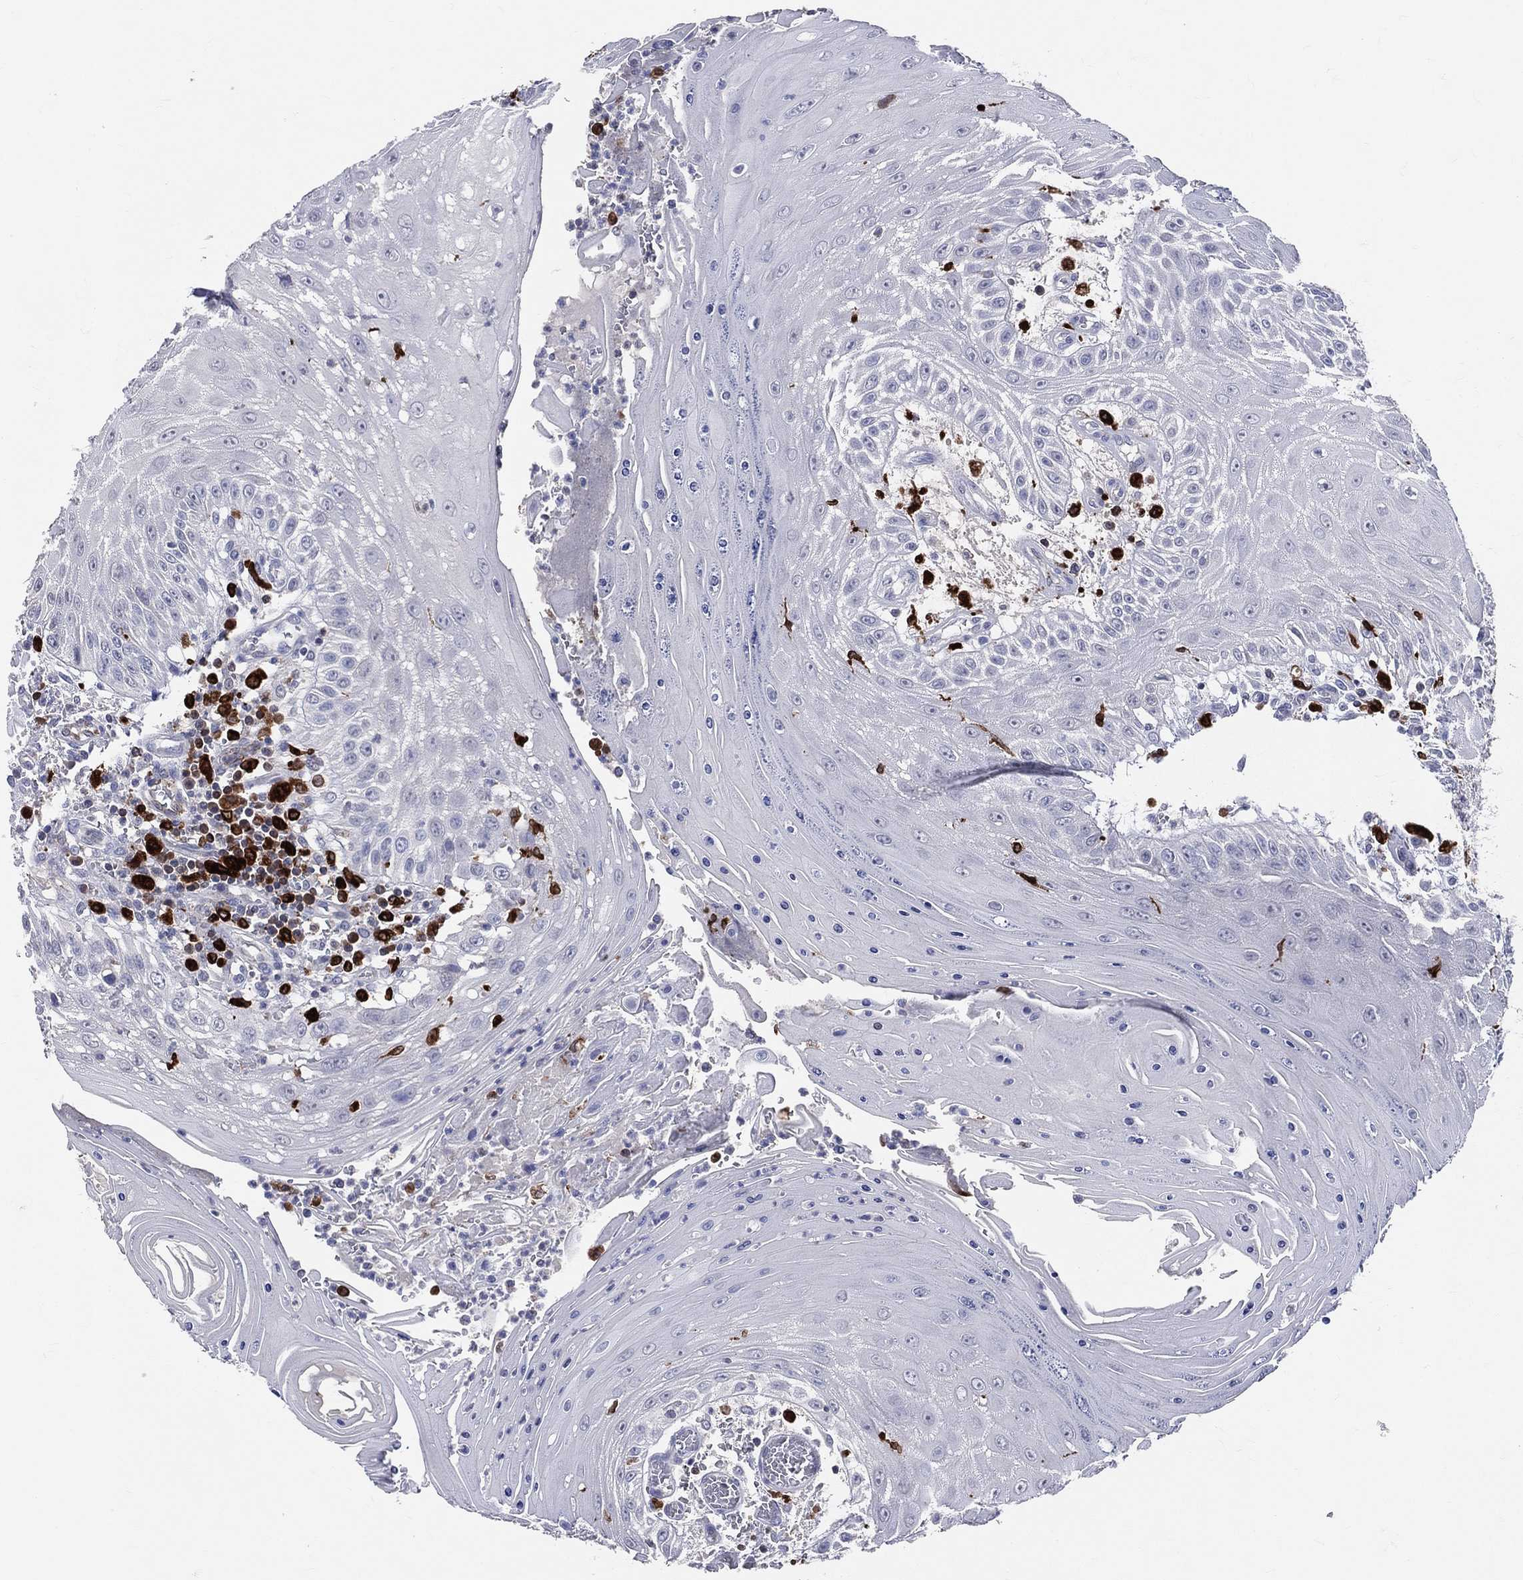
{"staining": {"intensity": "negative", "quantity": "none", "location": "none"}, "tissue": "head and neck cancer", "cell_type": "Tumor cells", "image_type": "cancer", "snomed": [{"axis": "morphology", "description": "Squamous cell carcinoma, NOS"}, {"axis": "topography", "description": "Oral tissue"}, {"axis": "topography", "description": "Head-Neck"}], "caption": "Tumor cells show no significant protein positivity in head and neck cancer.", "gene": "CD74", "patient": {"sex": "male", "age": 58}}